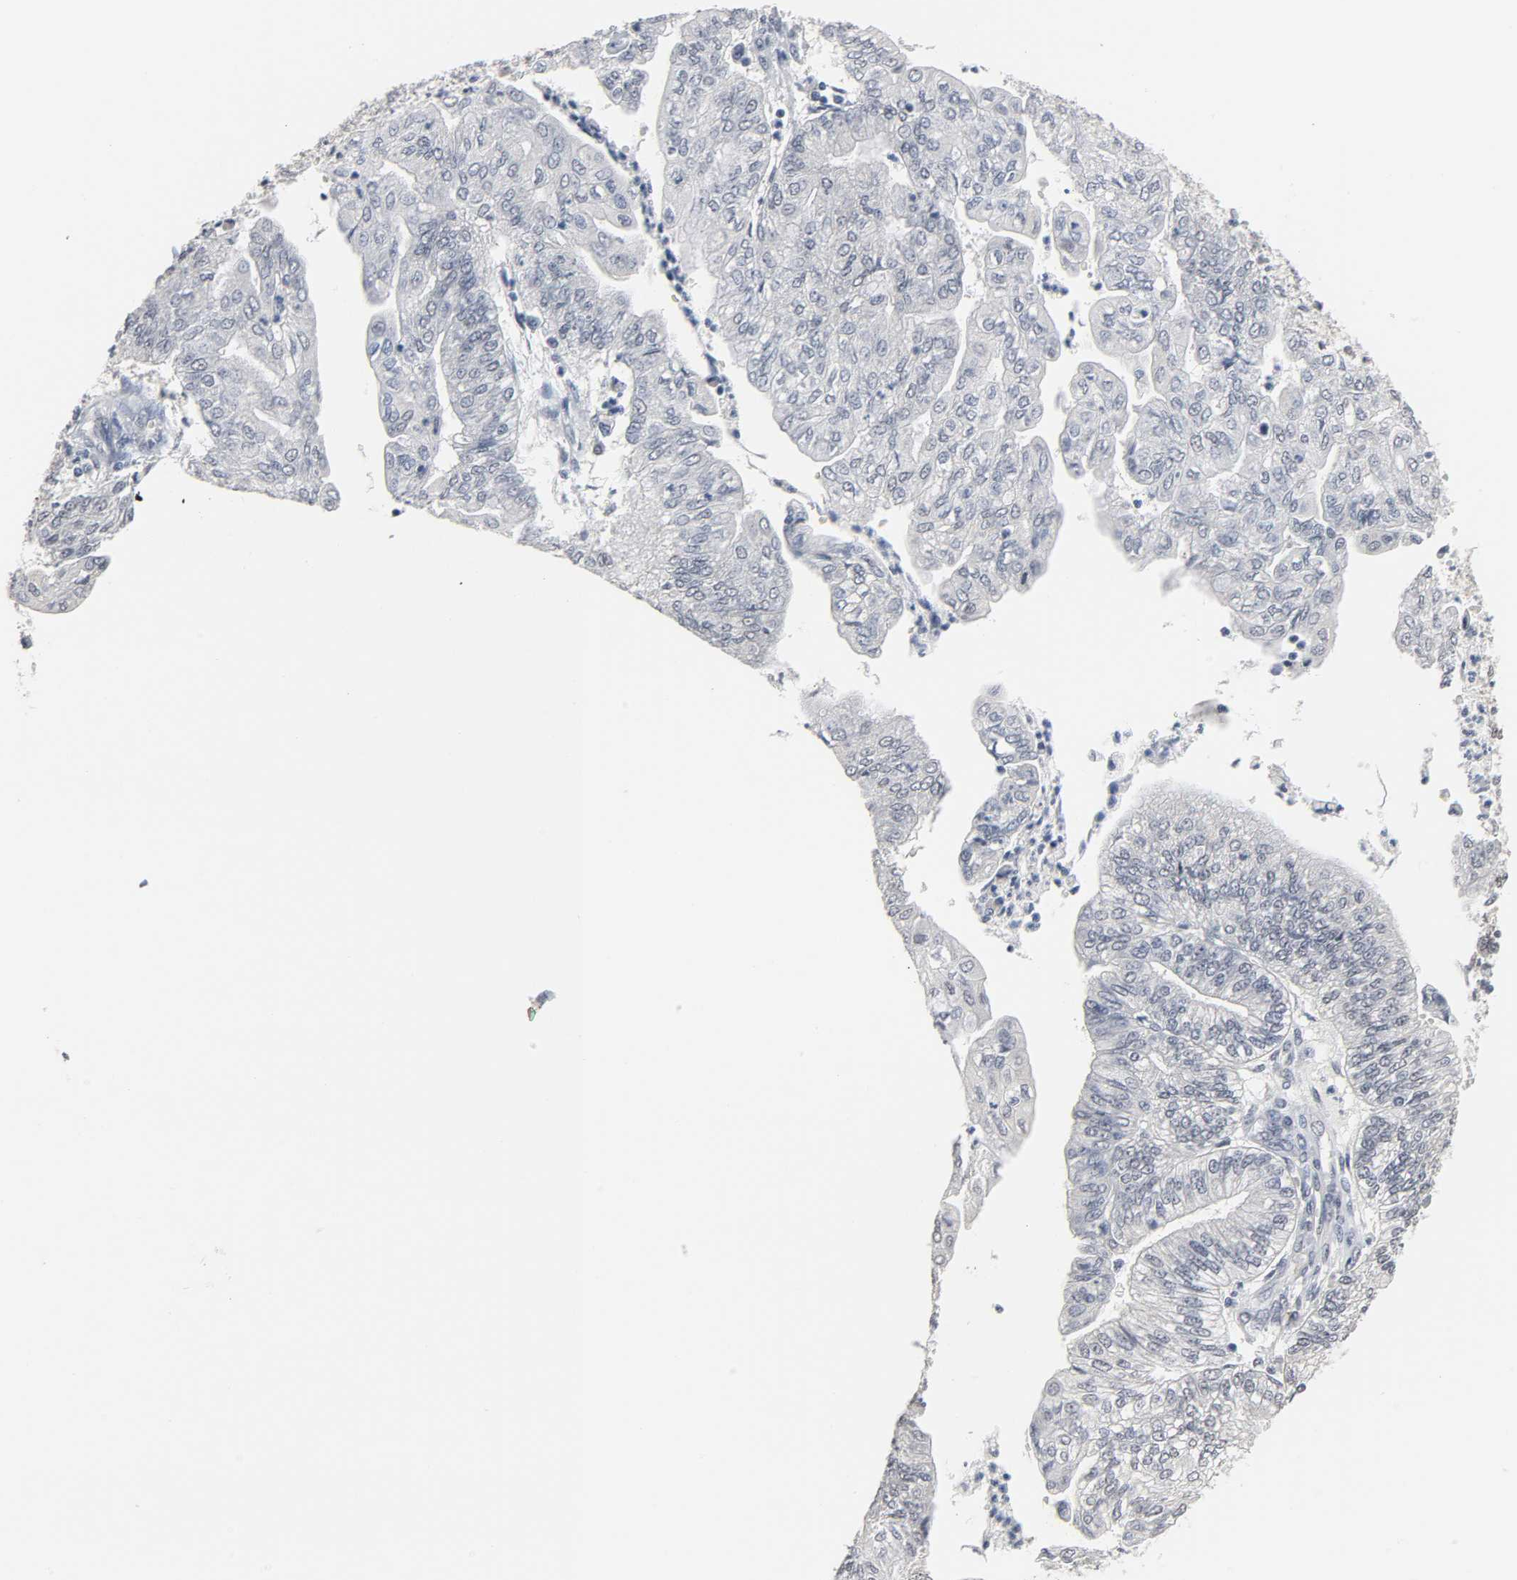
{"staining": {"intensity": "negative", "quantity": "none", "location": "none"}, "tissue": "endometrial cancer", "cell_type": "Tumor cells", "image_type": "cancer", "snomed": [{"axis": "morphology", "description": "Adenocarcinoma, NOS"}, {"axis": "topography", "description": "Endometrium"}], "caption": "Immunohistochemical staining of adenocarcinoma (endometrial) exhibits no significant expression in tumor cells.", "gene": "ACSS2", "patient": {"sex": "female", "age": 59}}